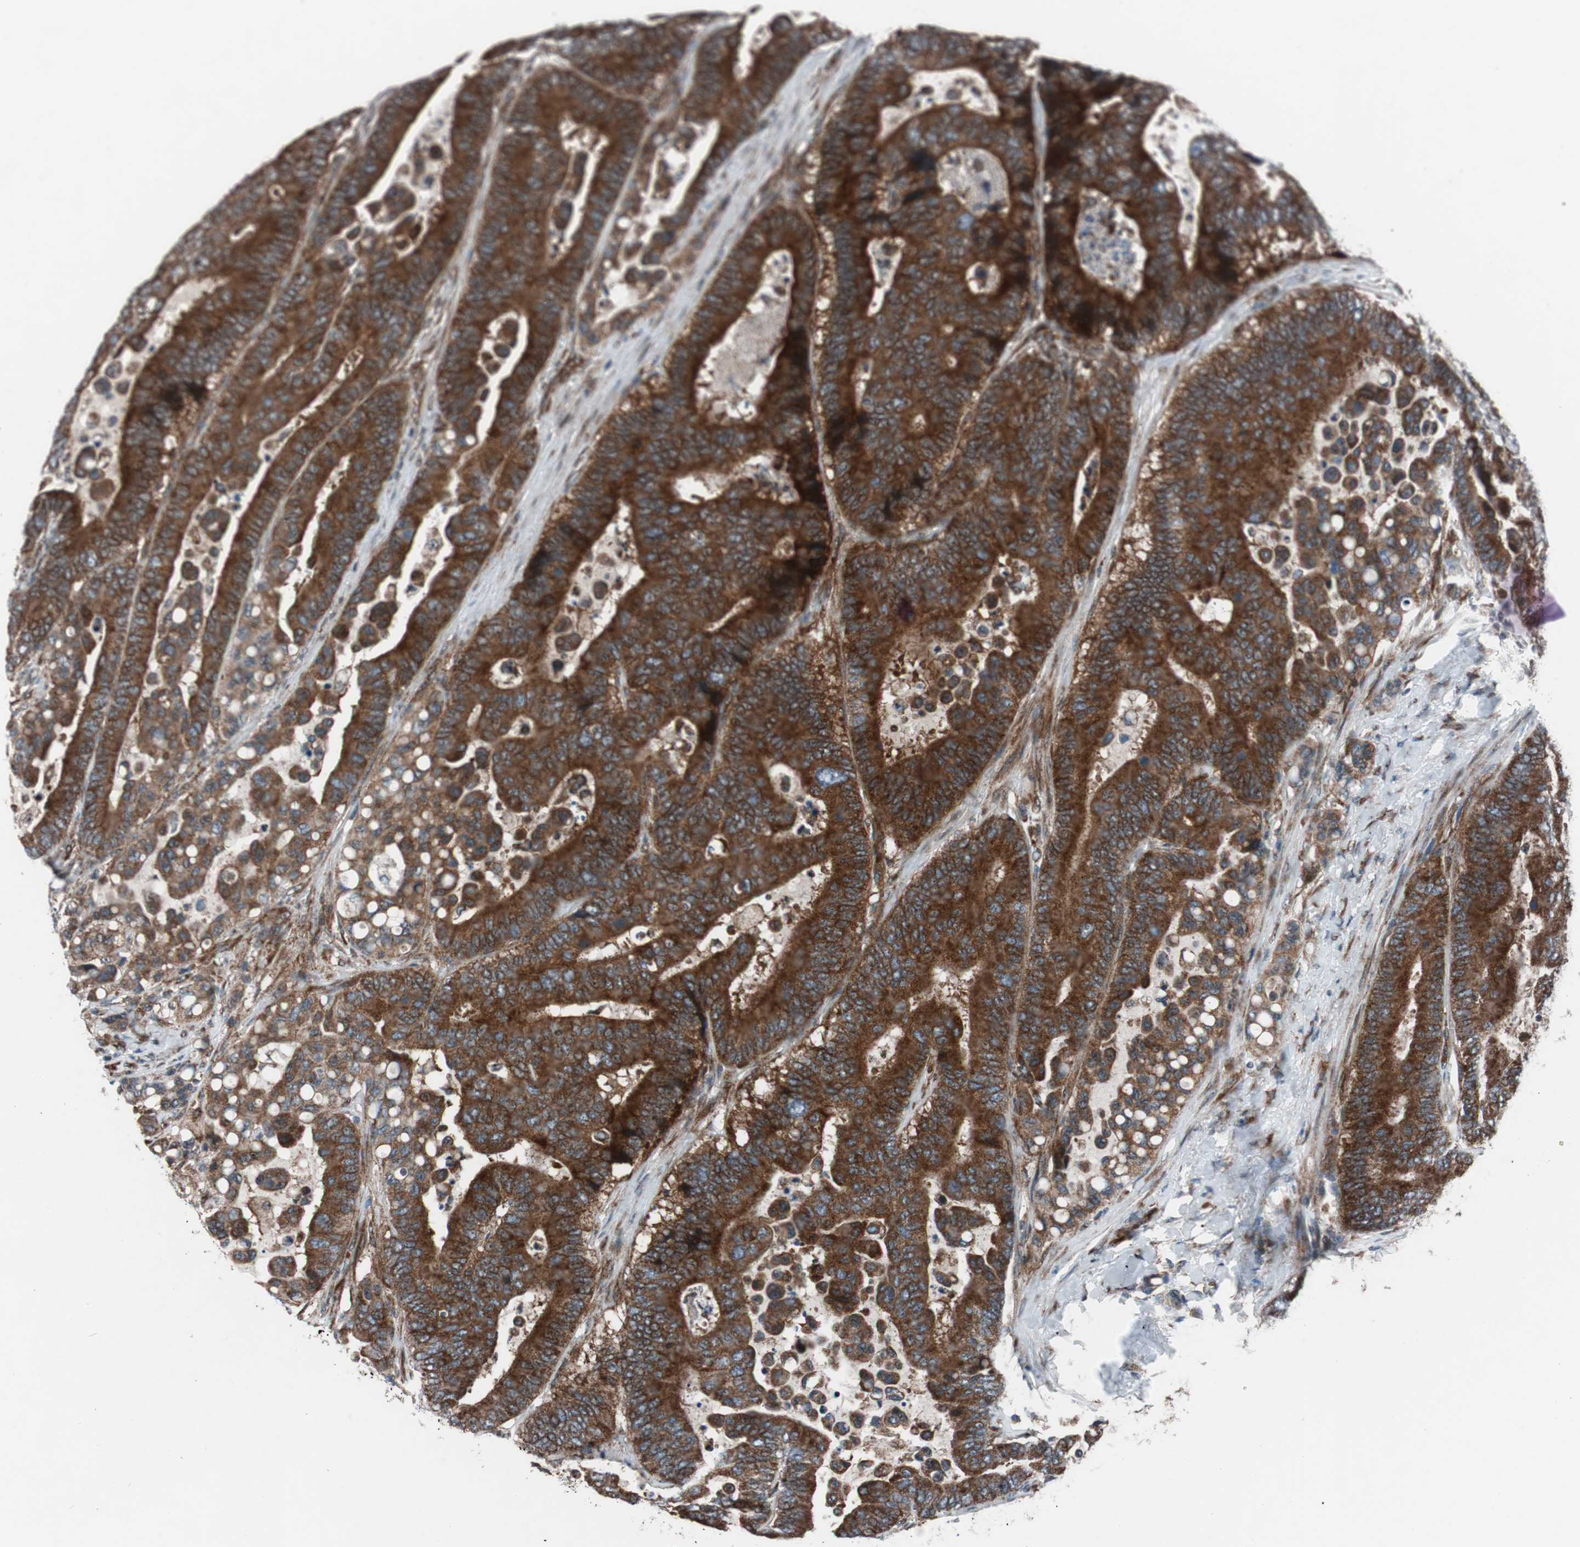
{"staining": {"intensity": "strong", "quantity": ">75%", "location": "cytoplasmic/membranous"}, "tissue": "colorectal cancer", "cell_type": "Tumor cells", "image_type": "cancer", "snomed": [{"axis": "morphology", "description": "Normal tissue, NOS"}, {"axis": "morphology", "description": "Adenocarcinoma, NOS"}, {"axis": "topography", "description": "Colon"}], "caption": "Tumor cells show high levels of strong cytoplasmic/membranous expression in about >75% of cells in human colorectal cancer. Nuclei are stained in blue.", "gene": "CCL14", "patient": {"sex": "male", "age": 82}}